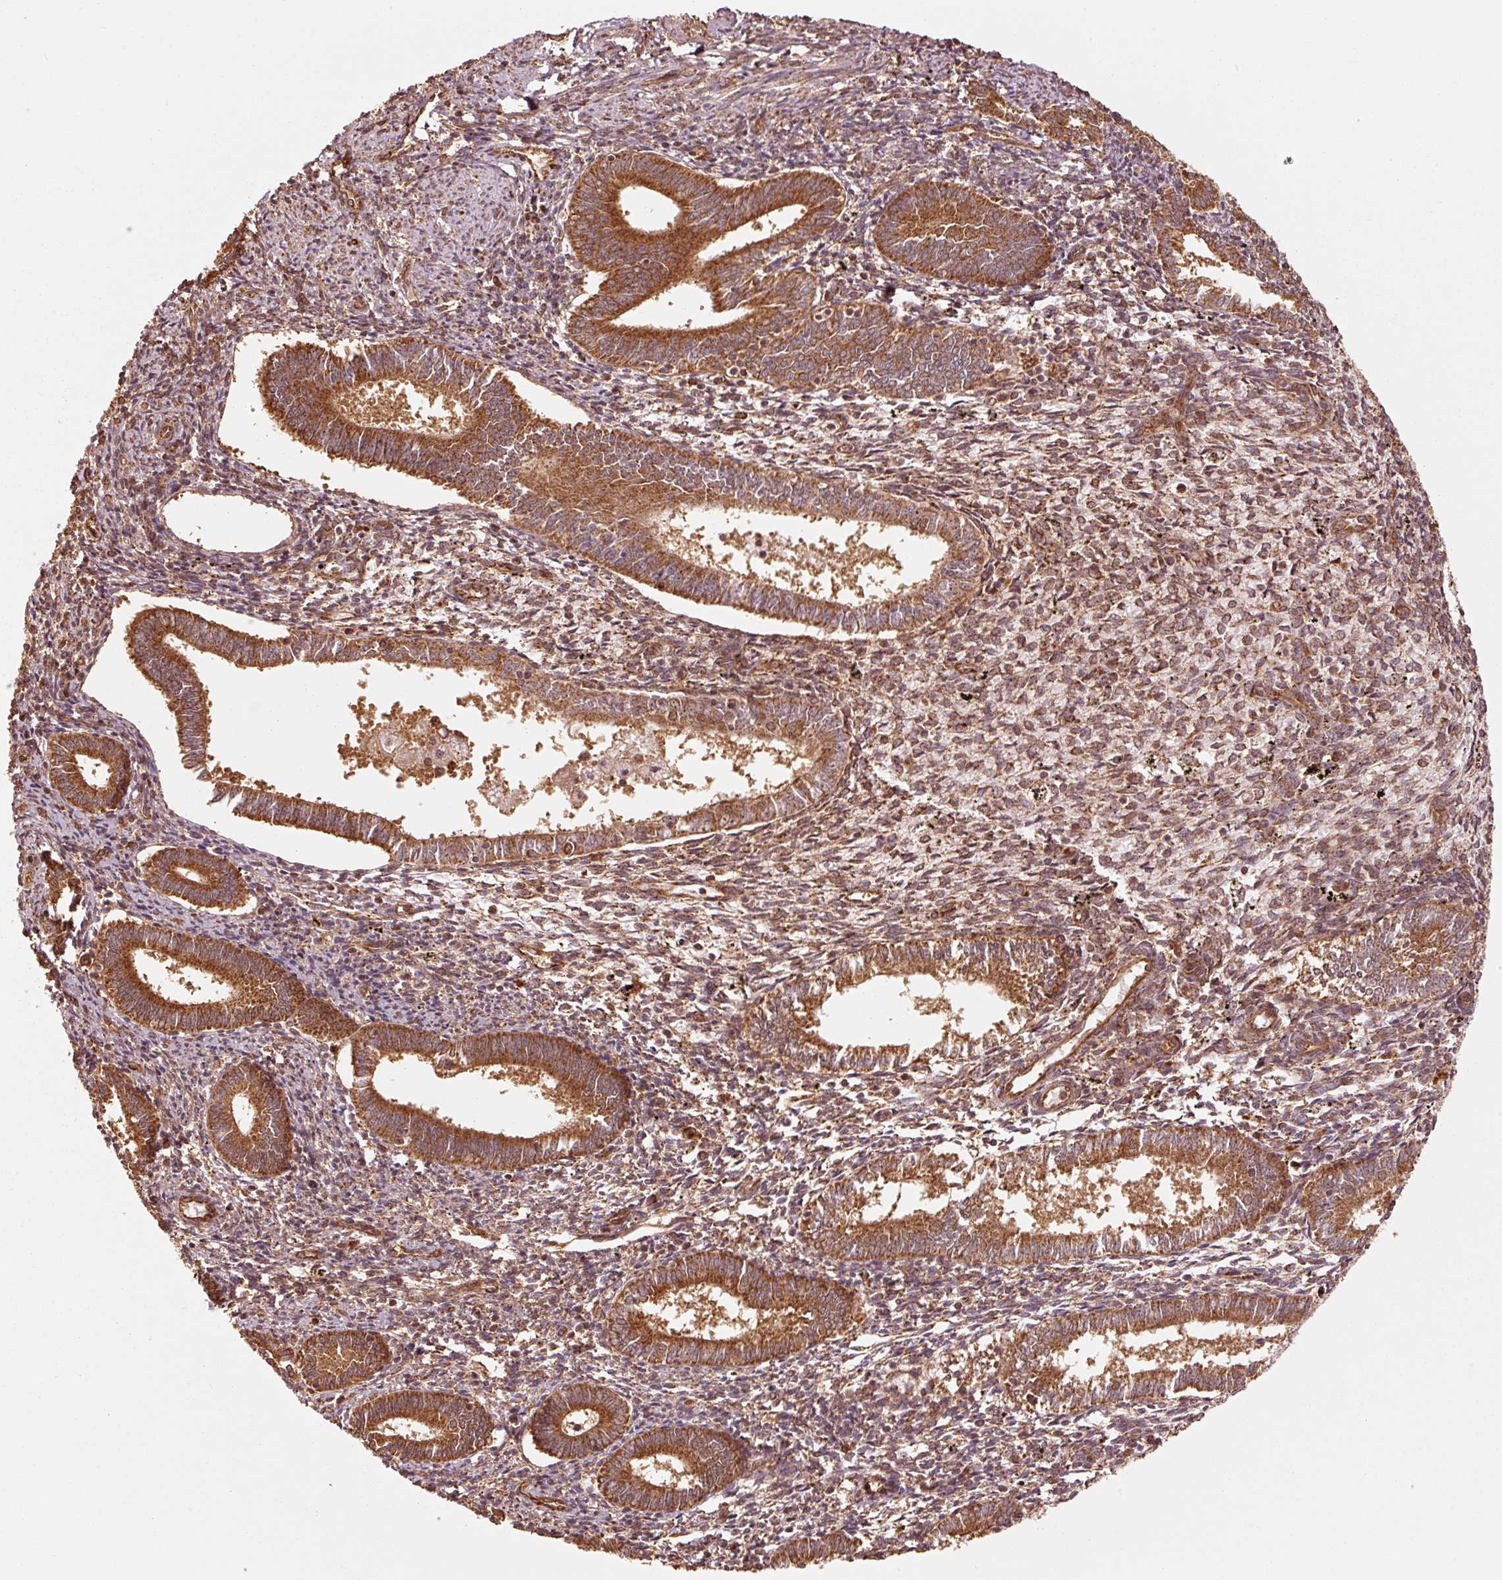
{"staining": {"intensity": "moderate", "quantity": ">75%", "location": "cytoplasmic/membranous"}, "tissue": "endometrium", "cell_type": "Cells in endometrial stroma", "image_type": "normal", "snomed": [{"axis": "morphology", "description": "Normal tissue, NOS"}, {"axis": "topography", "description": "Endometrium"}], "caption": "High-power microscopy captured an immunohistochemistry histopathology image of unremarkable endometrium, revealing moderate cytoplasmic/membranous staining in about >75% of cells in endometrial stroma.", "gene": "MRPL16", "patient": {"sex": "female", "age": 41}}